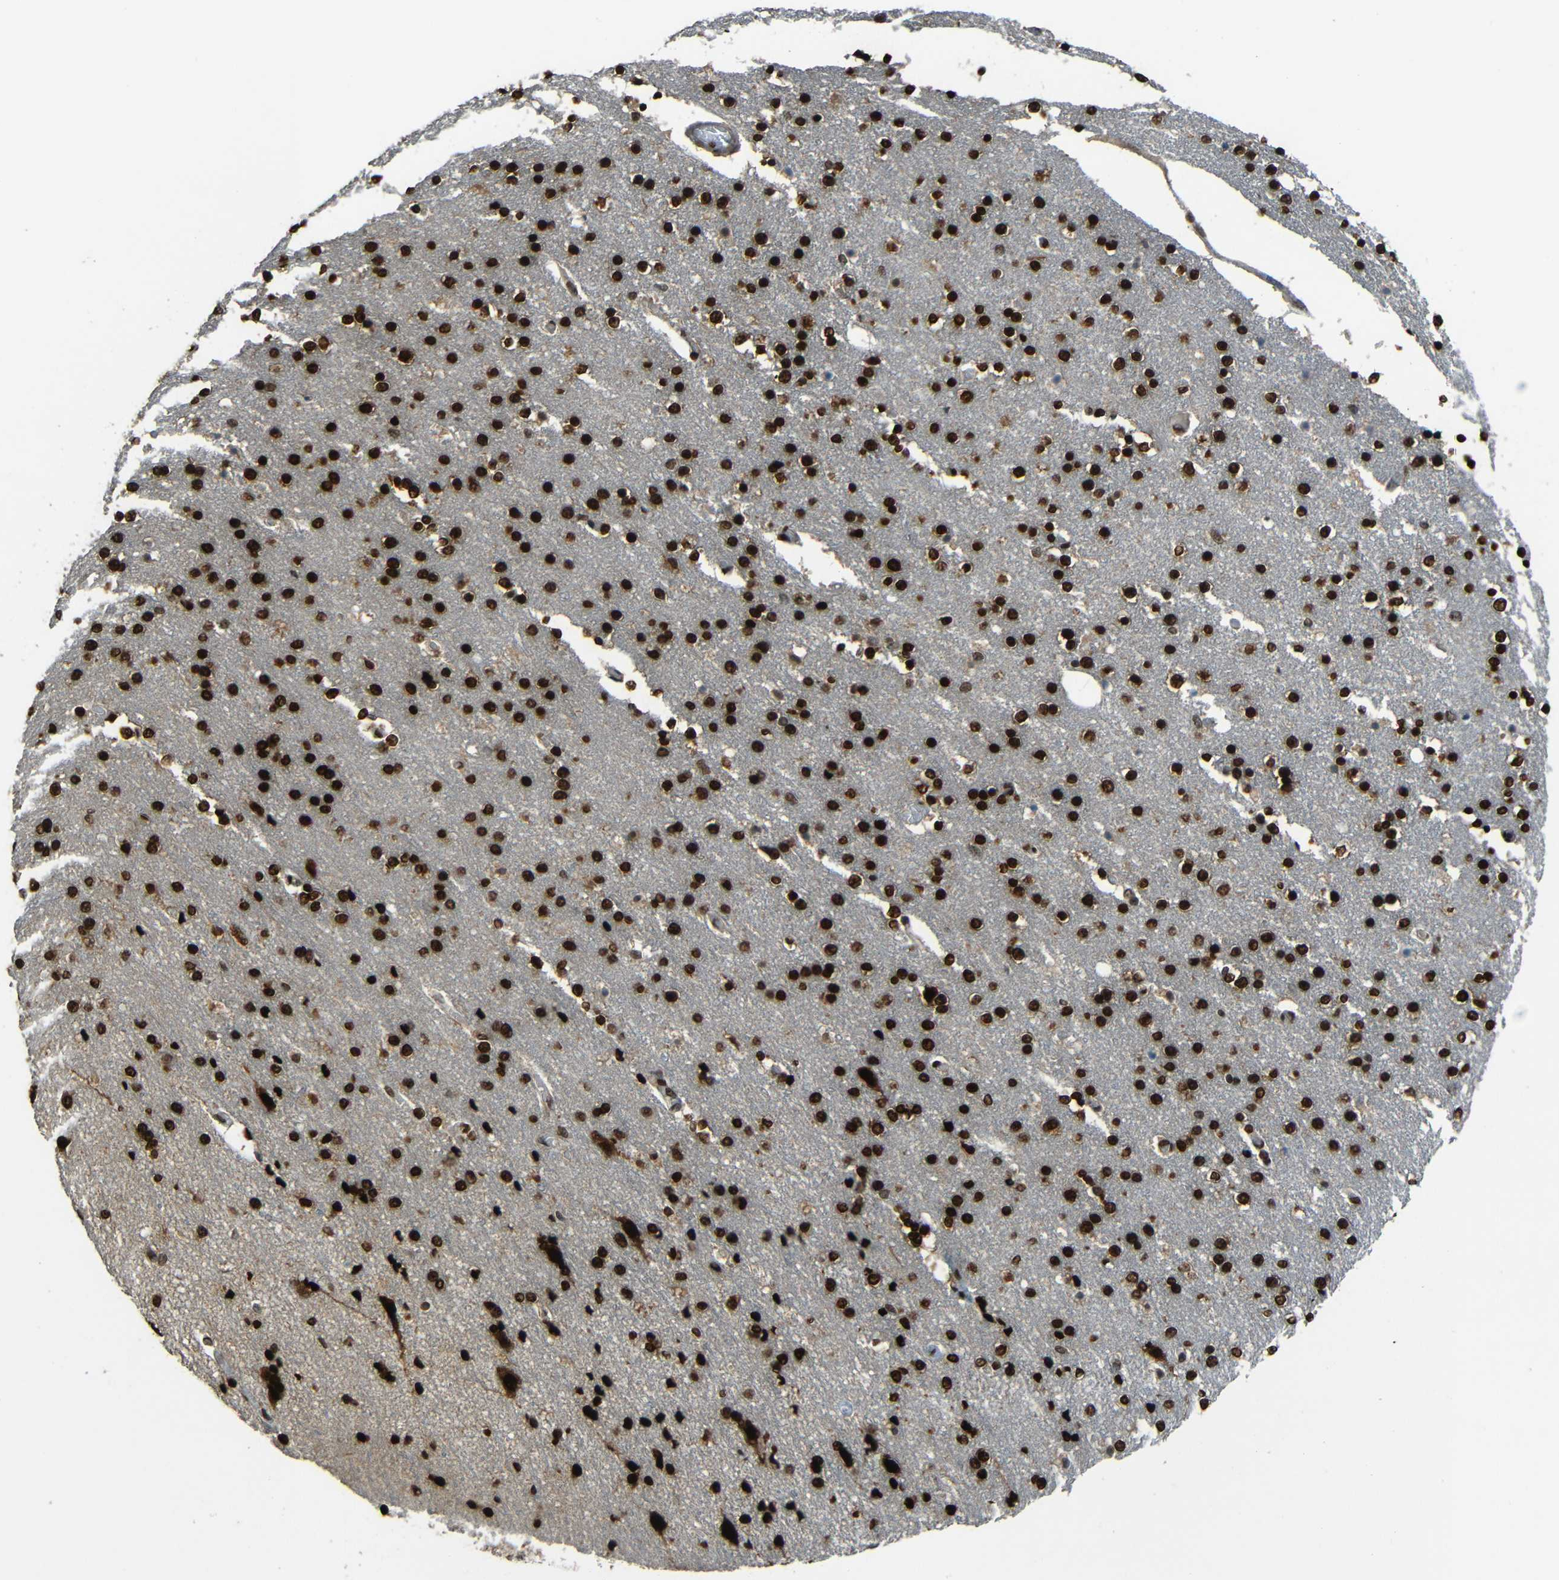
{"staining": {"intensity": "strong", "quantity": ">75%", "location": "cytoplasmic/membranous,nuclear"}, "tissue": "caudate", "cell_type": "Glial cells", "image_type": "normal", "snomed": [{"axis": "morphology", "description": "Normal tissue, NOS"}, {"axis": "topography", "description": "Lateral ventricle wall"}], "caption": "Strong cytoplasmic/membranous,nuclear positivity for a protein is appreciated in about >75% of glial cells of normal caudate using immunohistochemistry.", "gene": "PSIP1", "patient": {"sex": "female", "age": 54}}